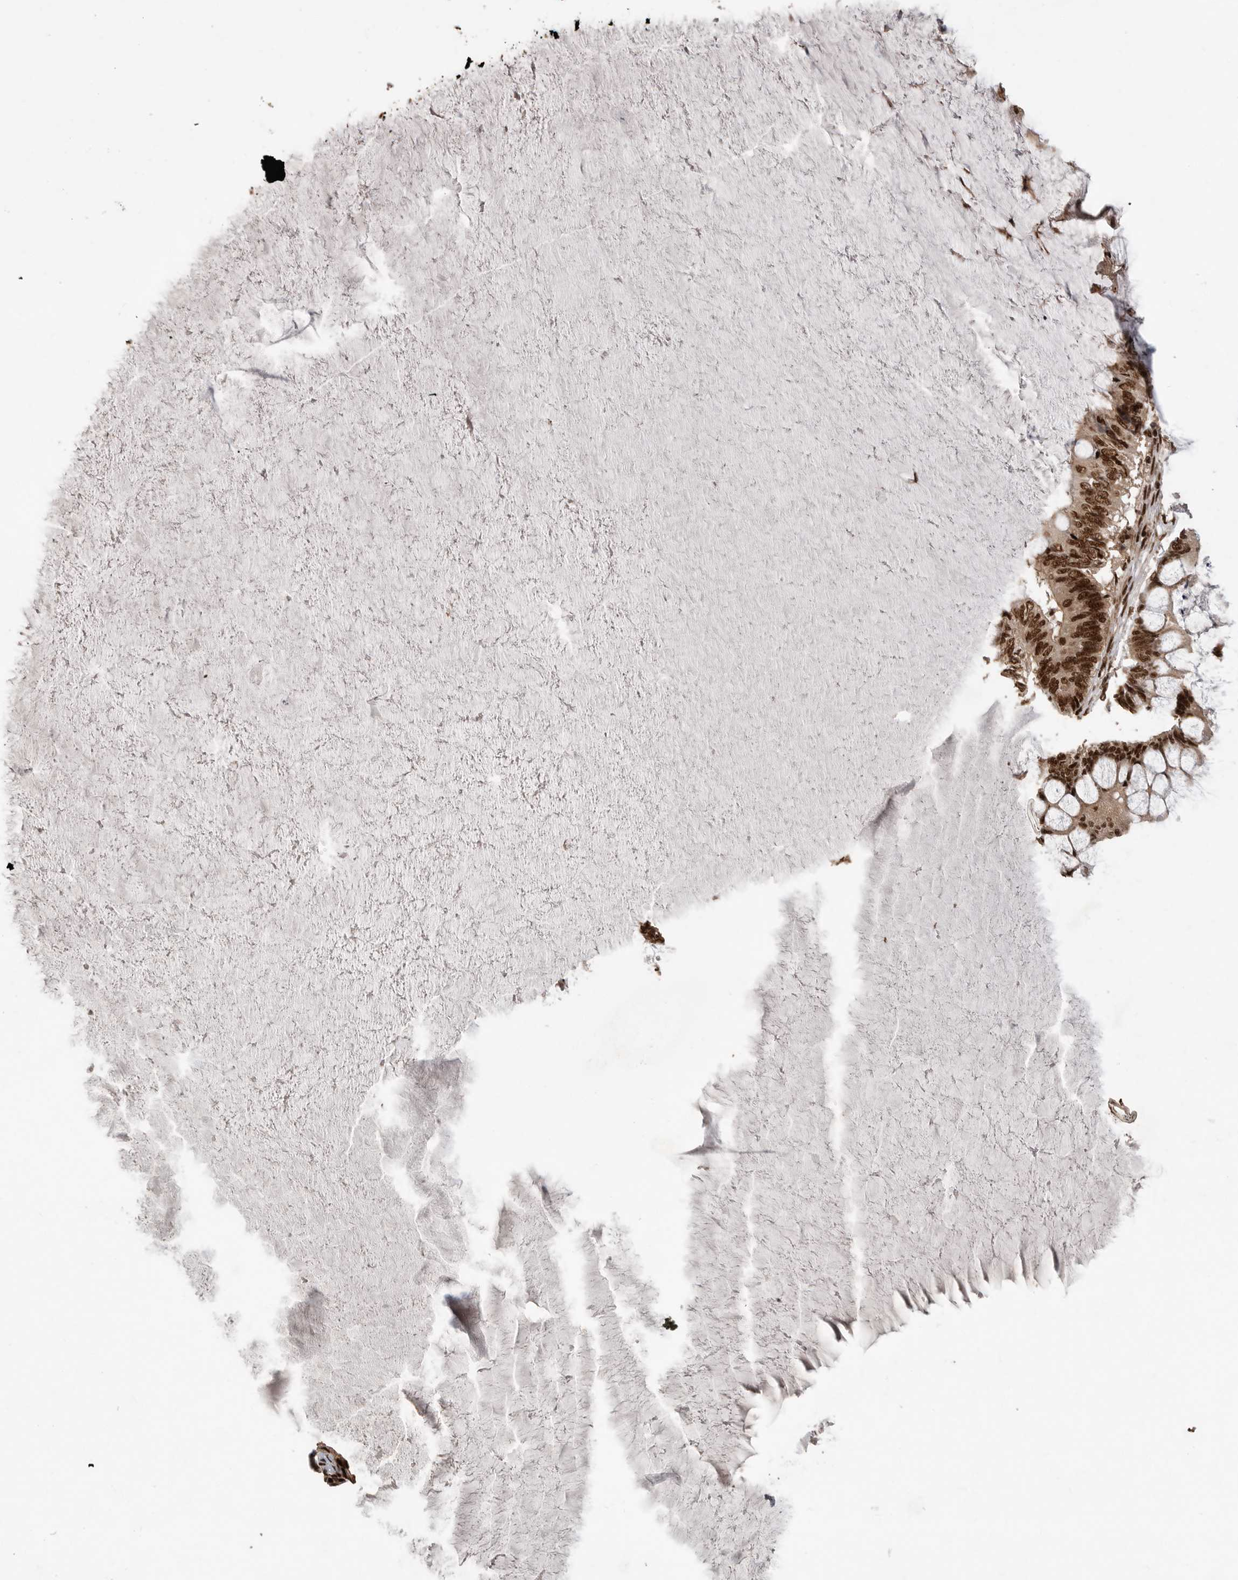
{"staining": {"intensity": "strong", "quantity": ">75%", "location": "nuclear"}, "tissue": "ovarian cancer", "cell_type": "Tumor cells", "image_type": "cancer", "snomed": [{"axis": "morphology", "description": "Cystadenocarcinoma, mucinous, NOS"}, {"axis": "topography", "description": "Ovary"}], "caption": "Immunohistochemical staining of human ovarian cancer (mucinous cystadenocarcinoma) demonstrates high levels of strong nuclear staining in about >75% of tumor cells.", "gene": "PPP1R8", "patient": {"sex": "female", "age": 61}}